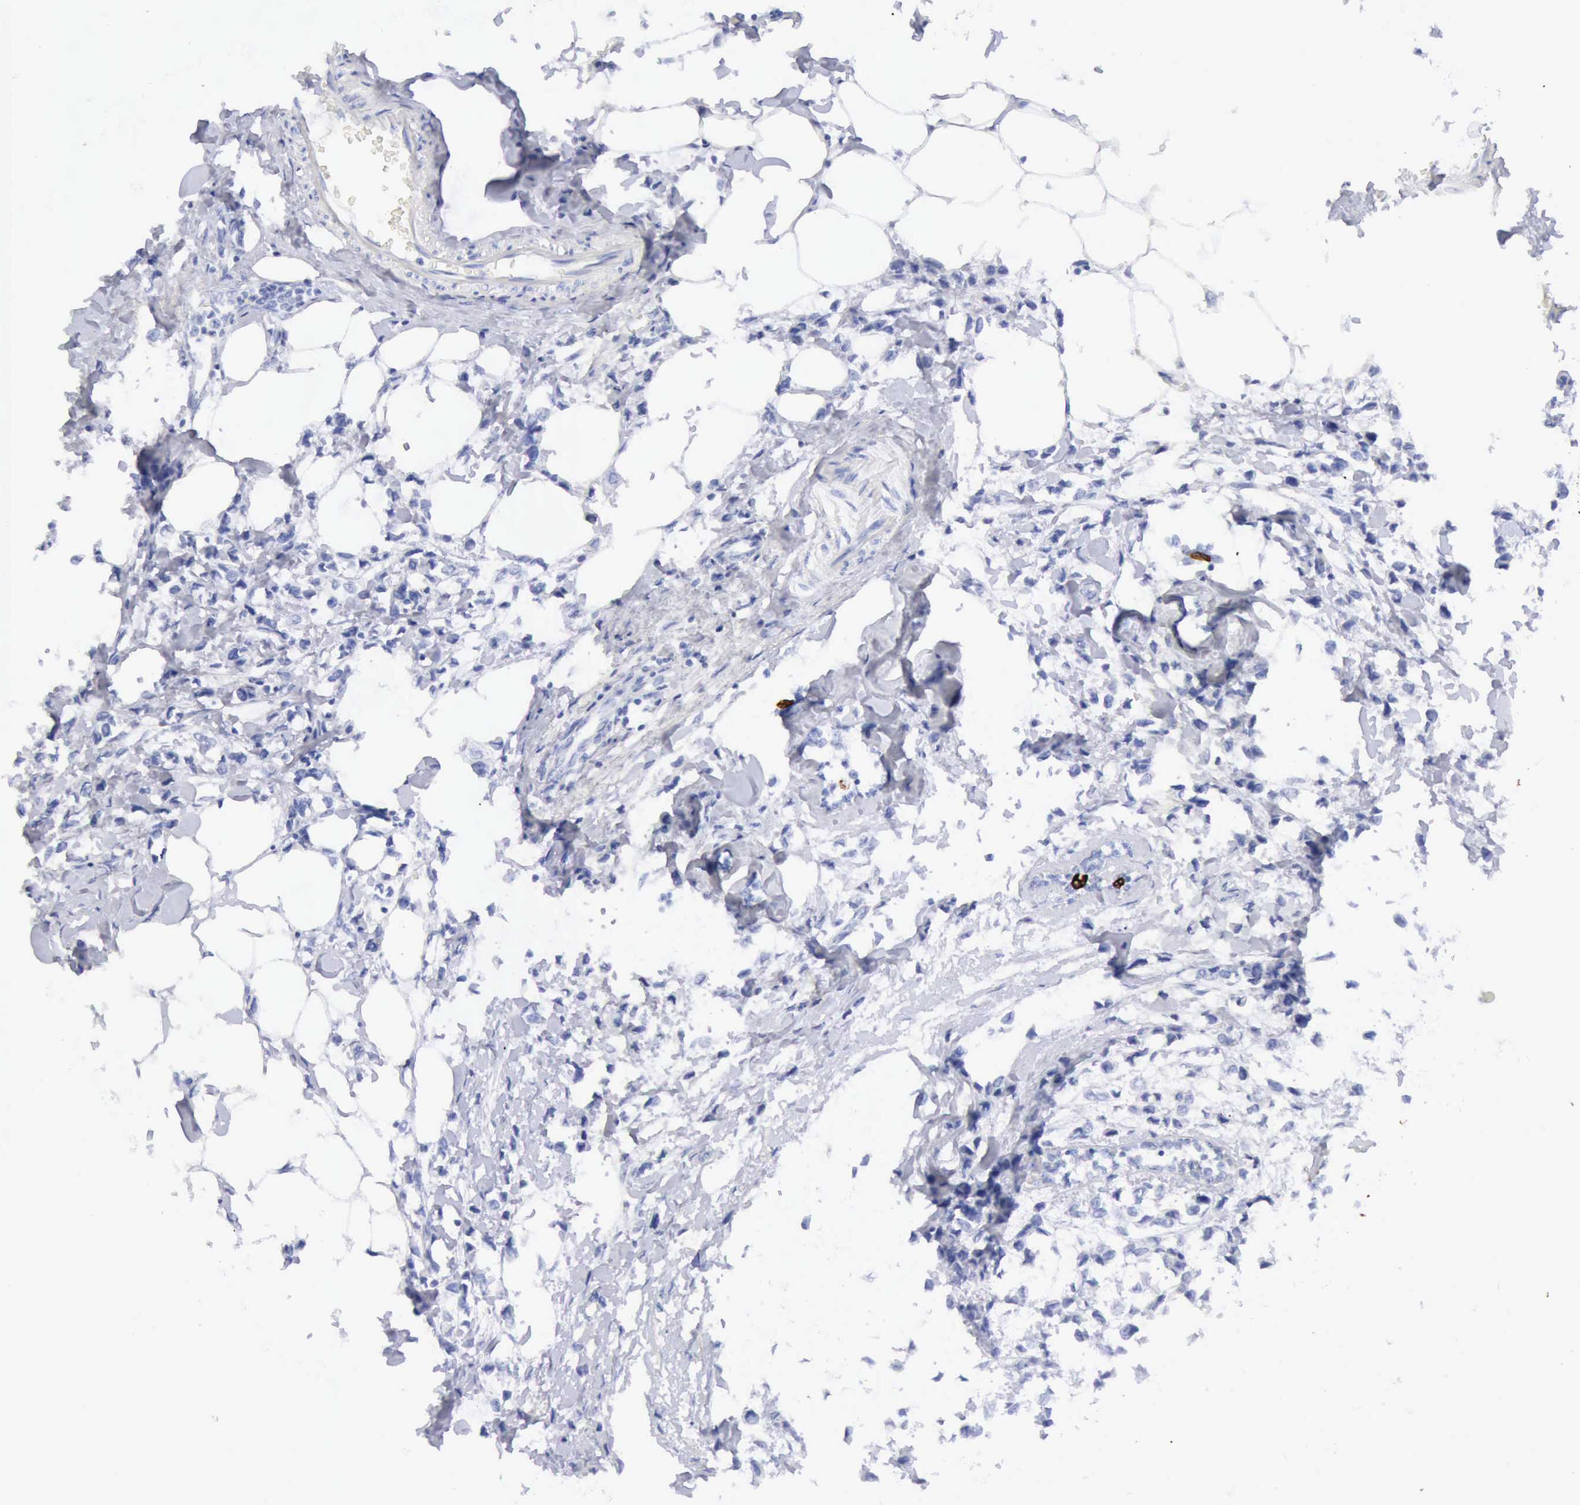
{"staining": {"intensity": "negative", "quantity": "none", "location": "none"}, "tissue": "breast cancer", "cell_type": "Tumor cells", "image_type": "cancer", "snomed": [{"axis": "morphology", "description": "Lobular carcinoma"}, {"axis": "topography", "description": "Breast"}], "caption": "Immunohistochemistry image of human breast cancer (lobular carcinoma) stained for a protein (brown), which demonstrates no positivity in tumor cells. (Immunohistochemistry, brightfield microscopy, high magnification).", "gene": "KRT5", "patient": {"sex": "female", "age": 51}}